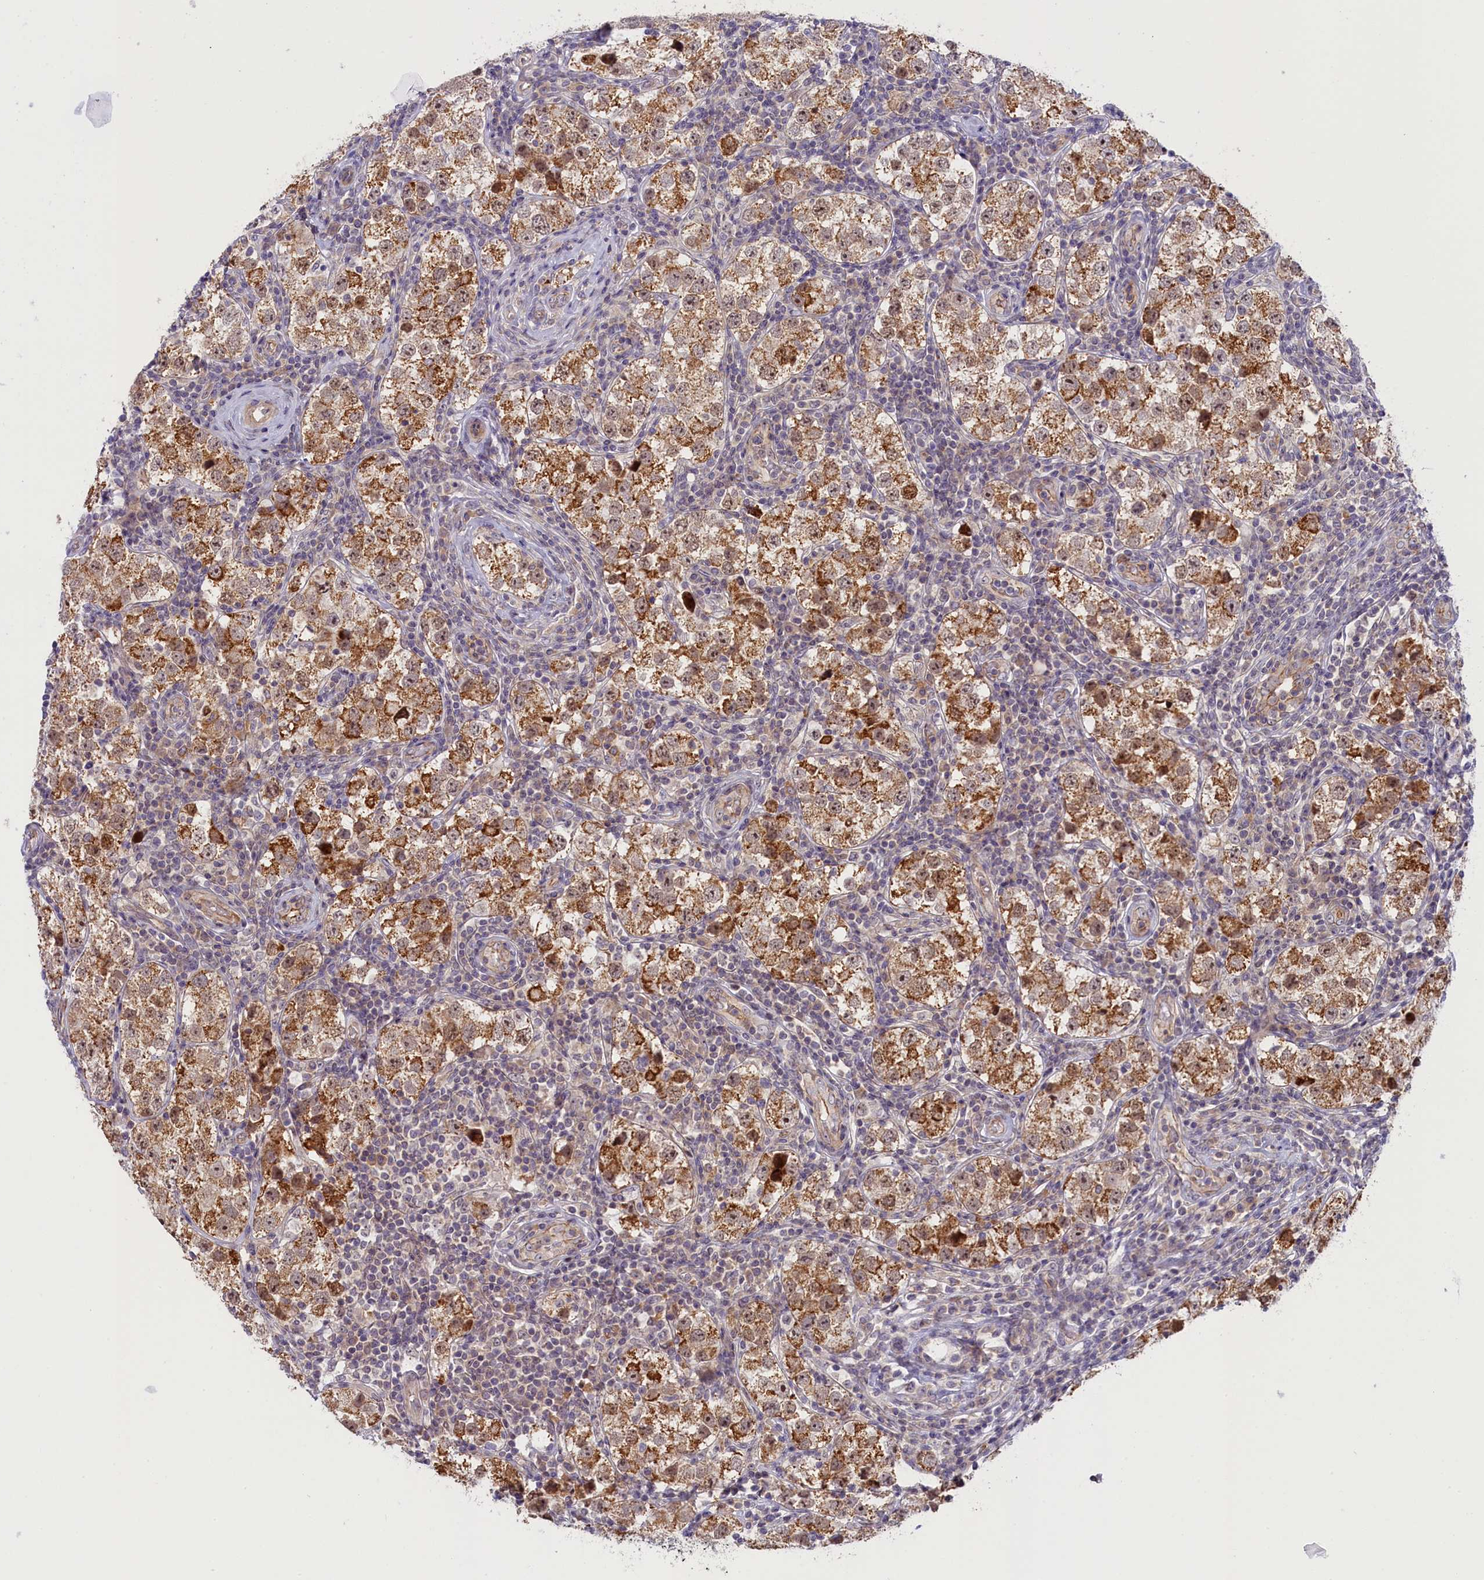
{"staining": {"intensity": "strong", "quantity": "25%-75%", "location": "cytoplasmic/membranous"}, "tissue": "testis cancer", "cell_type": "Tumor cells", "image_type": "cancer", "snomed": [{"axis": "morphology", "description": "Seminoma, NOS"}, {"axis": "topography", "description": "Testis"}], "caption": "Testis seminoma stained with a protein marker exhibits strong staining in tumor cells.", "gene": "CCL23", "patient": {"sex": "male", "age": 34}}